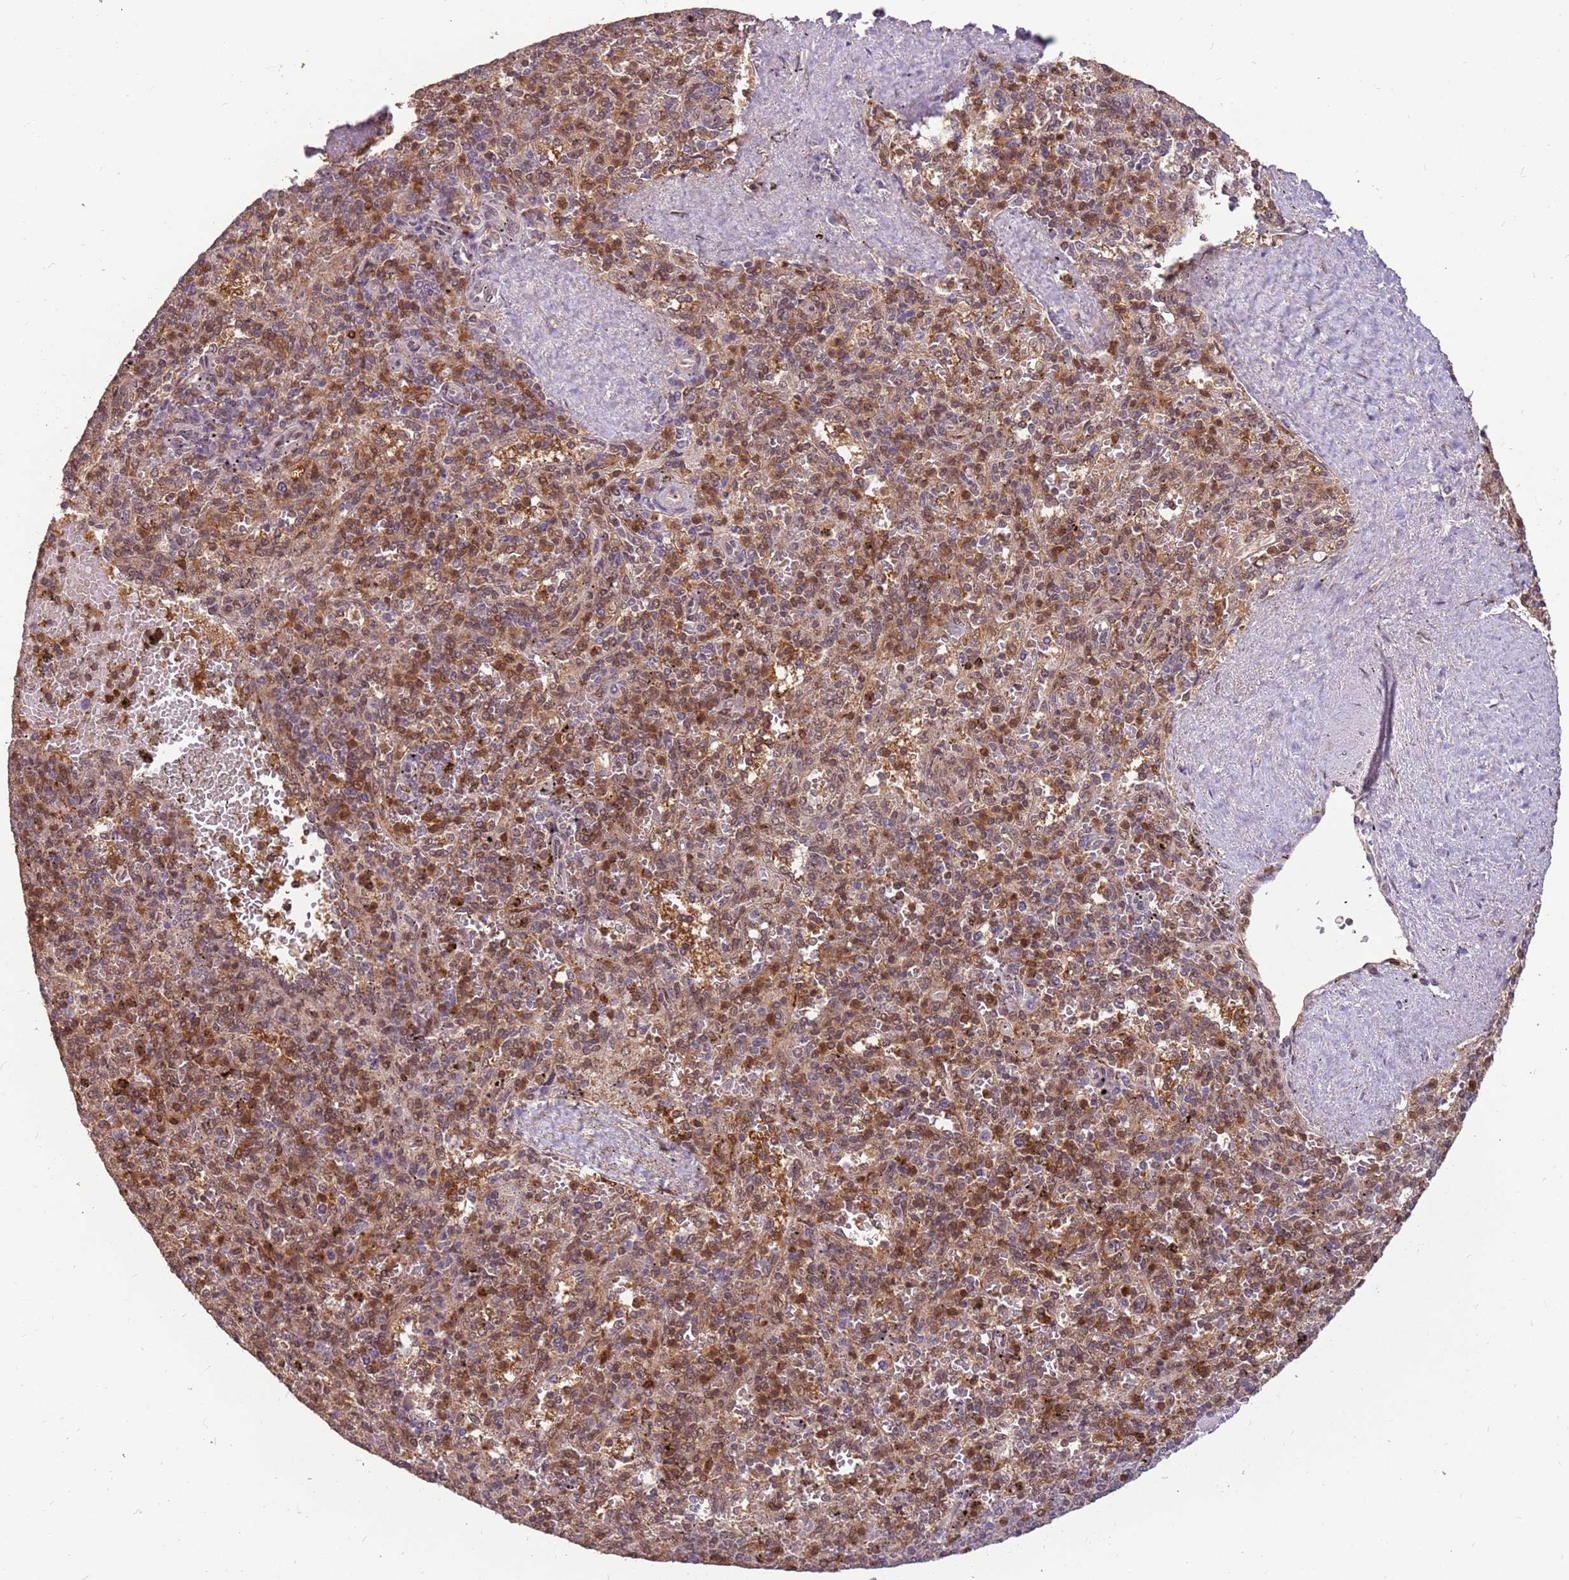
{"staining": {"intensity": "moderate", "quantity": "25%-75%", "location": "cytoplasmic/membranous,nuclear"}, "tissue": "spleen", "cell_type": "Cells in red pulp", "image_type": "normal", "snomed": [{"axis": "morphology", "description": "Normal tissue, NOS"}, {"axis": "topography", "description": "Spleen"}], "caption": "Approximately 25%-75% of cells in red pulp in normal spleen reveal moderate cytoplasmic/membranous,nuclear protein positivity as visualized by brown immunohistochemical staining.", "gene": "GBP2", "patient": {"sex": "male", "age": 82}}